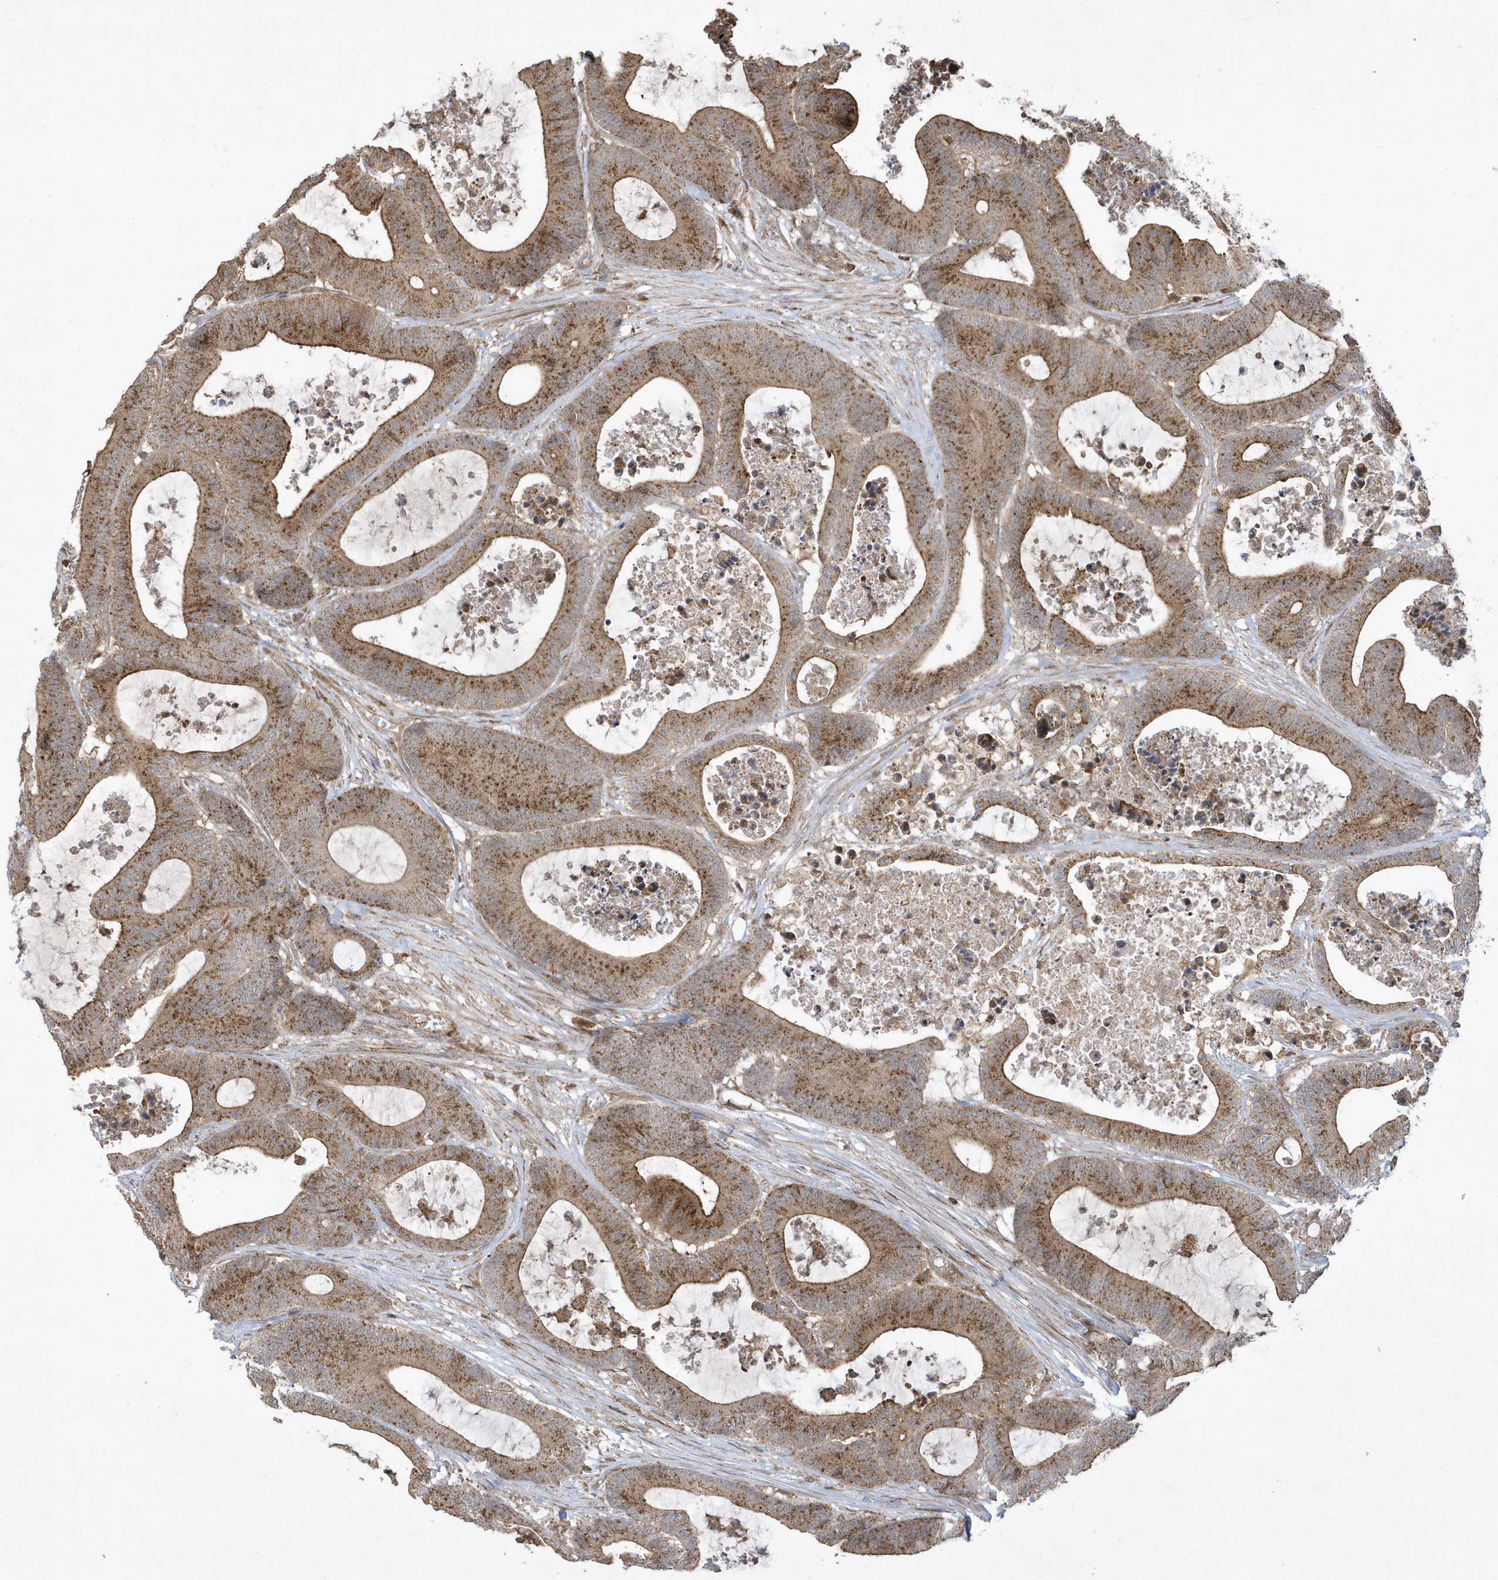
{"staining": {"intensity": "moderate", "quantity": ">75%", "location": "cytoplasmic/membranous"}, "tissue": "colorectal cancer", "cell_type": "Tumor cells", "image_type": "cancer", "snomed": [{"axis": "morphology", "description": "Adenocarcinoma, NOS"}, {"axis": "topography", "description": "Colon"}], "caption": "Human colorectal cancer stained with a brown dye demonstrates moderate cytoplasmic/membranous positive staining in approximately >75% of tumor cells.", "gene": "STAMBP", "patient": {"sex": "female", "age": 84}}